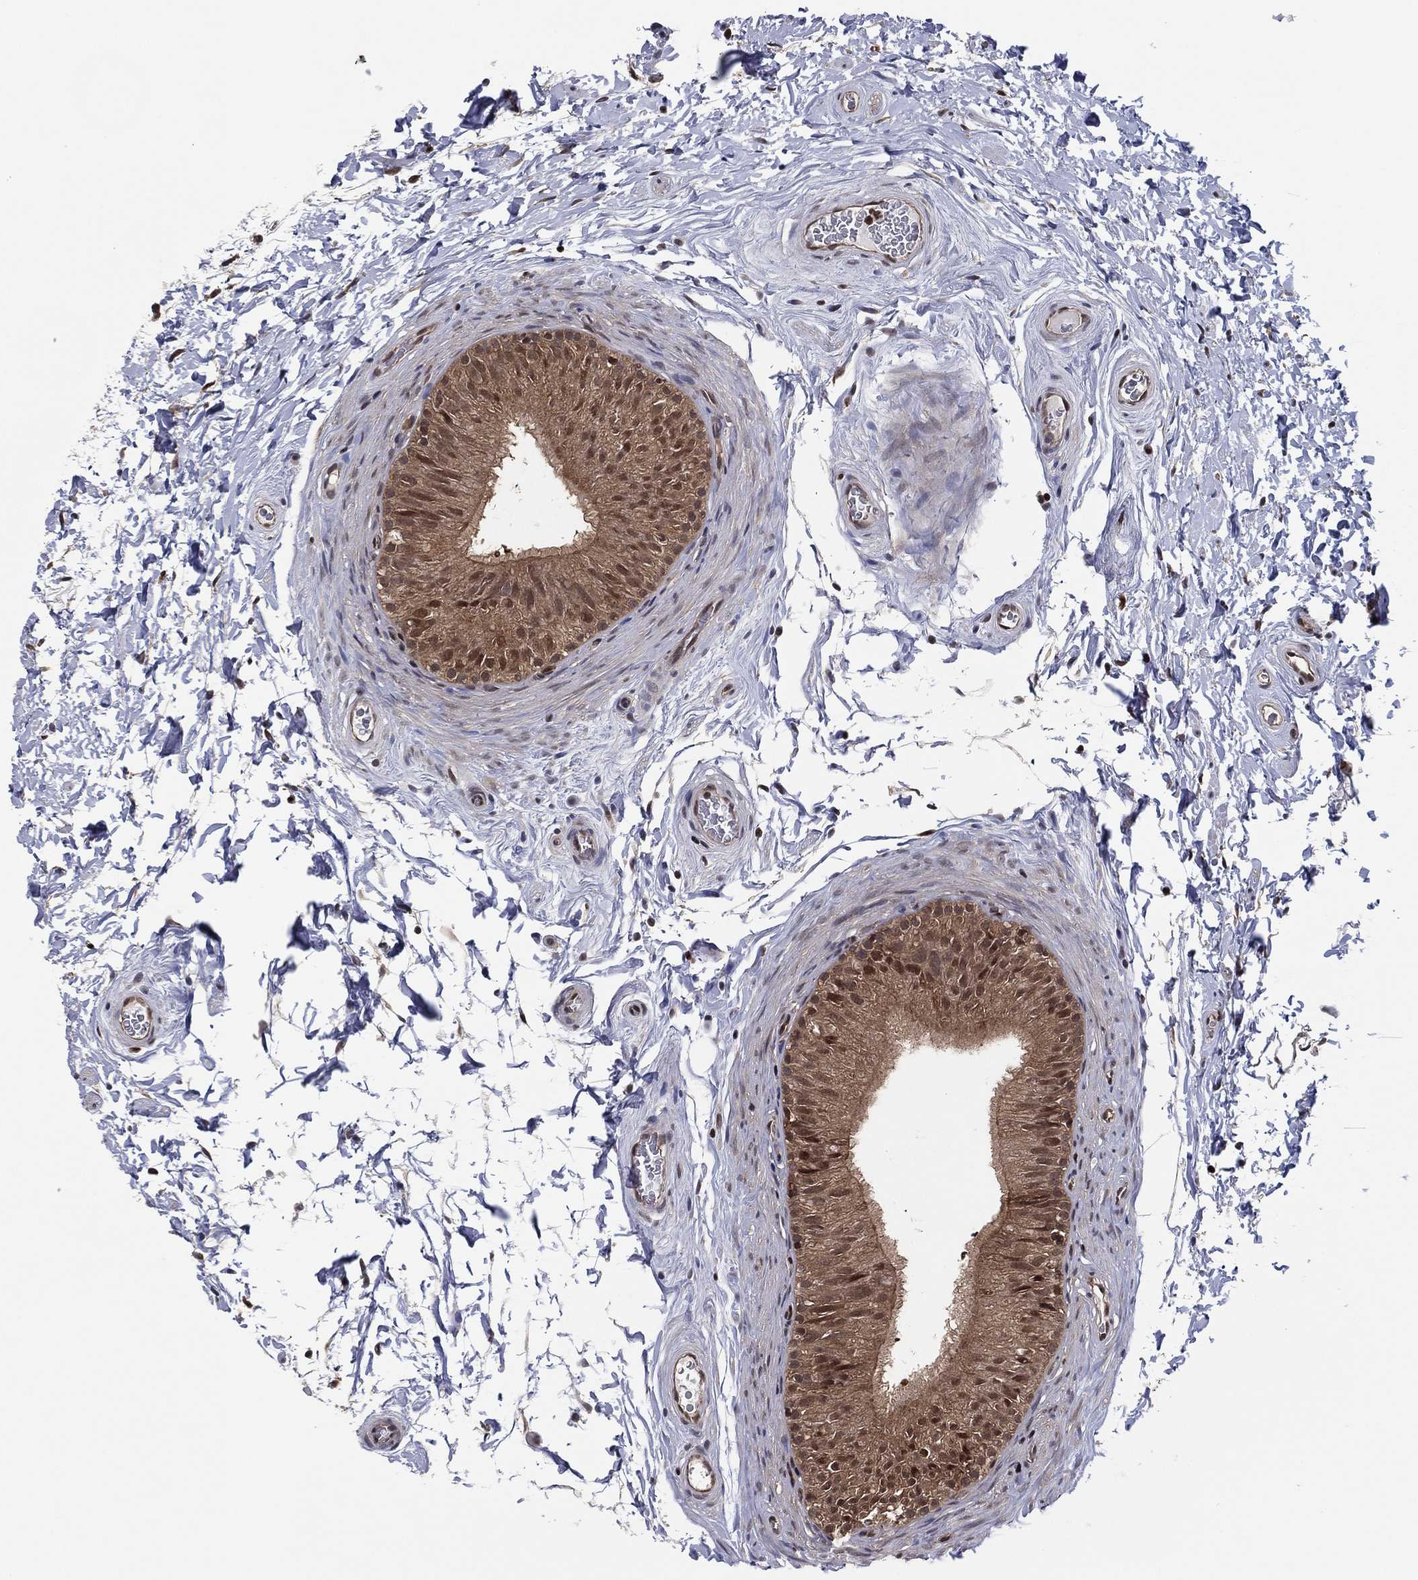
{"staining": {"intensity": "moderate", "quantity": ">75%", "location": "cytoplasmic/membranous,nuclear"}, "tissue": "epididymis", "cell_type": "Glandular cells", "image_type": "normal", "snomed": [{"axis": "morphology", "description": "Normal tissue, NOS"}, {"axis": "topography", "description": "Epididymis"}], "caption": "Epididymis stained for a protein (brown) reveals moderate cytoplasmic/membranous,nuclear positive positivity in approximately >75% of glandular cells.", "gene": "PSMA1", "patient": {"sex": "male", "age": 34}}